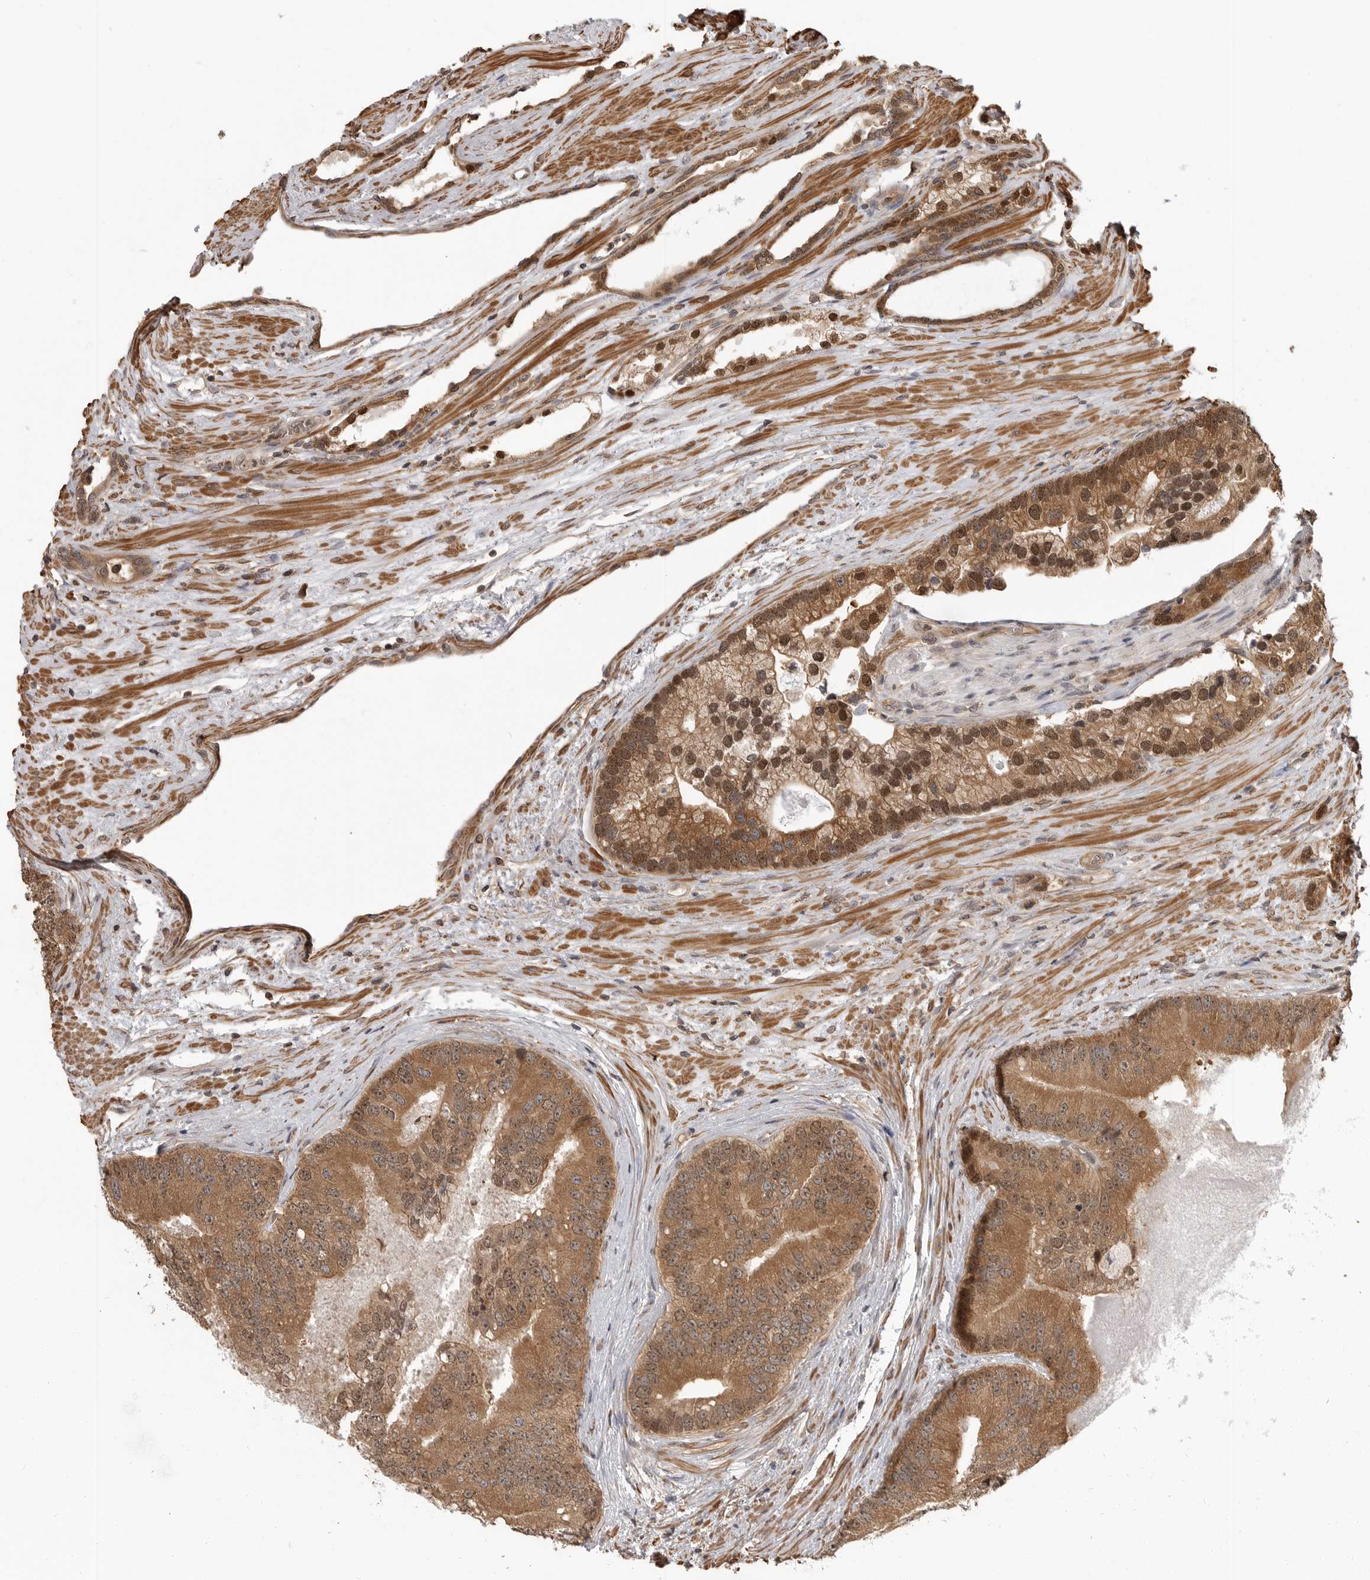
{"staining": {"intensity": "moderate", "quantity": ">75%", "location": "cytoplasmic/membranous,nuclear"}, "tissue": "prostate cancer", "cell_type": "Tumor cells", "image_type": "cancer", "snomed": [{"axis": "morphology", "description": "Adenocarcinoma, High grade"}, {"axis": "topography", "description": "Prostate"}], "caption": "High-magnification brightfield microscopy of high-grade adenocarcinoma (prostate) stained with DAB (brown) and counterstained with hematoxylin (blue). tumor cells exhibit moderate cytoplasmic/membranous and nuclear expression is appreciated in about>75% of cells.", "gene": "ERN1", "patient": {"sex": "male", "age": 70}}